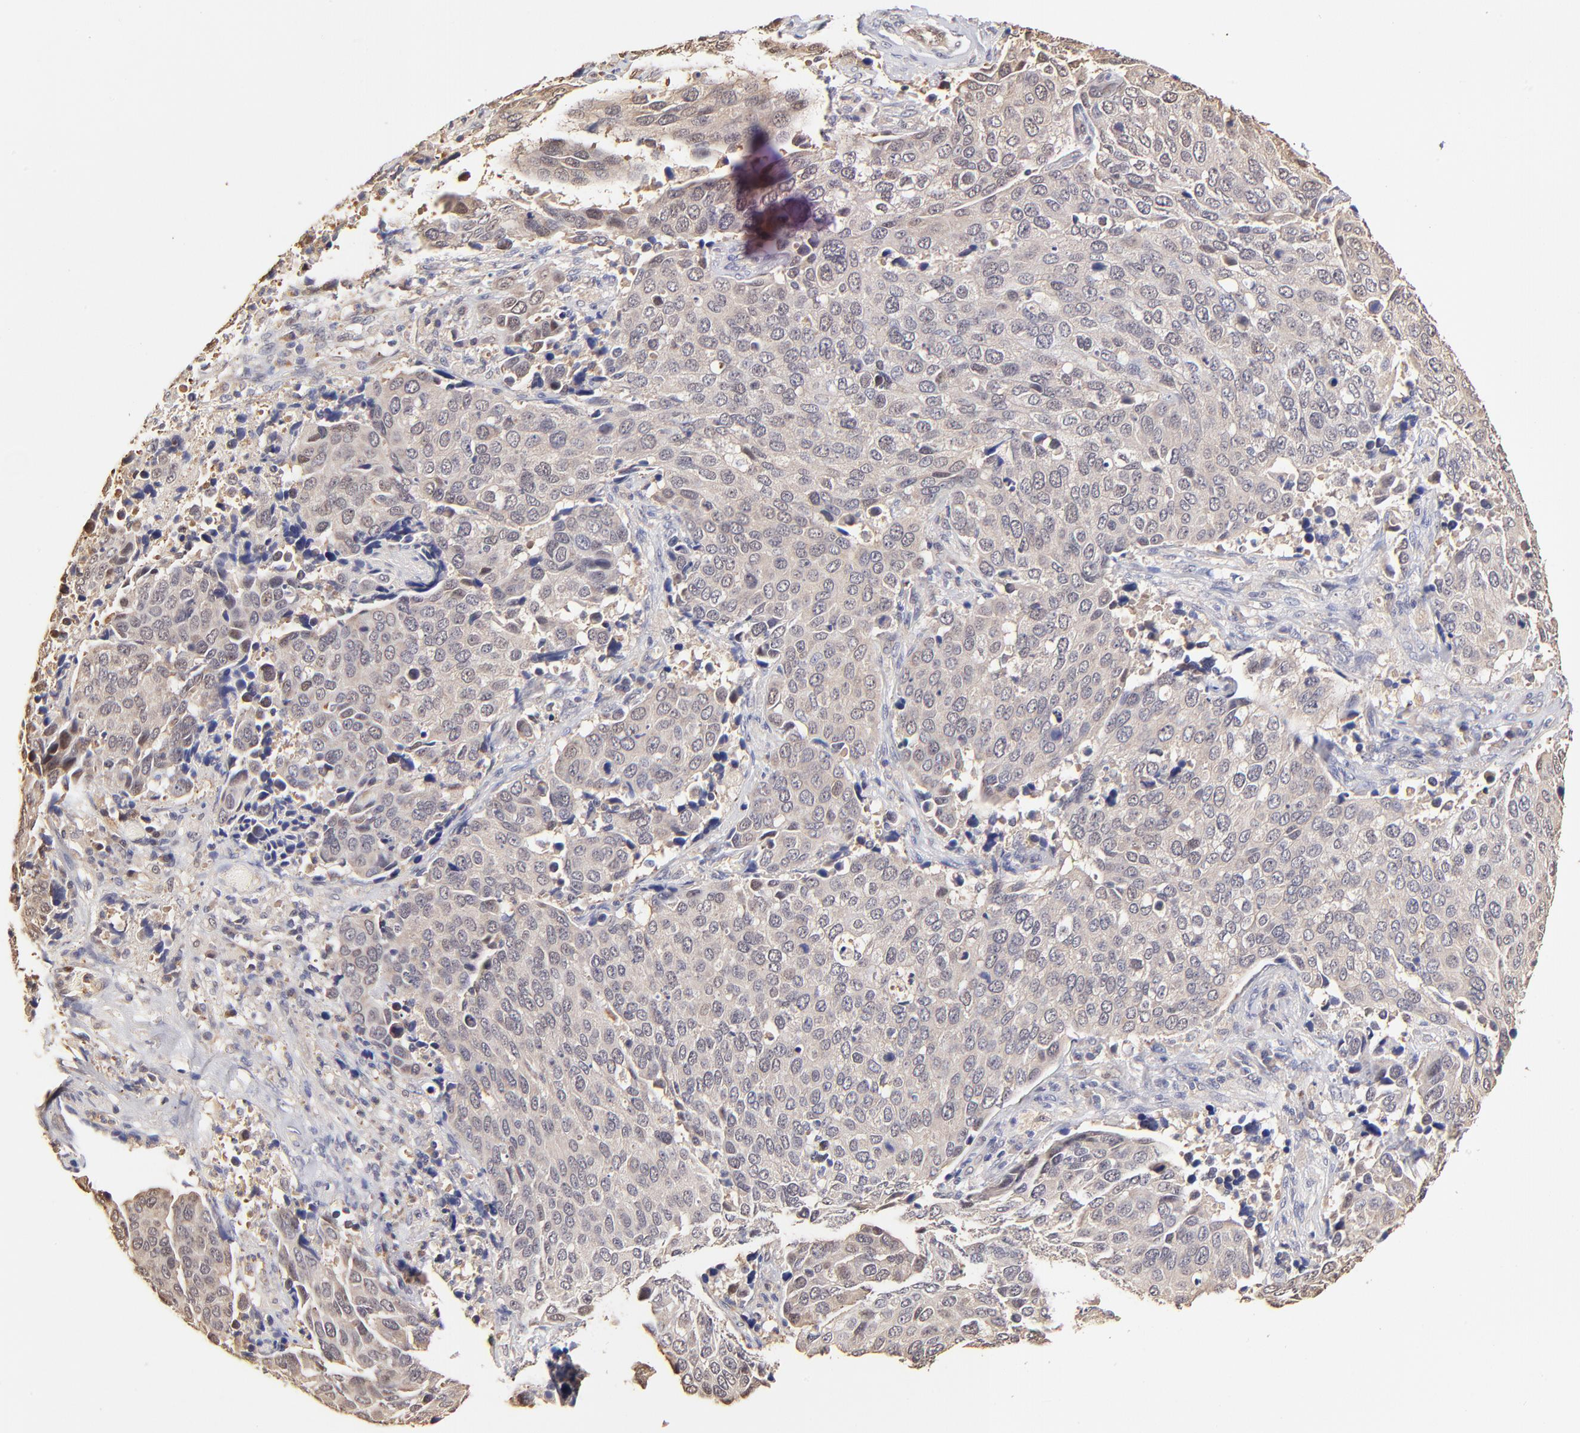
{"staining": {"intensity": "weak", "quantity": ">75%", "location": "cytoplasmic/membranous"}, "tissue": "cervical cancer", "cell_type": "Tumor cells", "image_type": "cancer", "snomed": [{"axis": "morphology", "description": "Squamous cell carcinoma, NOS"}, {"axis": "topography", "description": "Cervix"}], "caption": "The immunohistochemical stain shows weak cytoplasmic/membranous positivity in tumor cells of cervical squamous cell carcinoma tissue. Nuclei are stained in blue.", "gene": "ZNF10", "patient": {"sex": "female", "age": 54}}